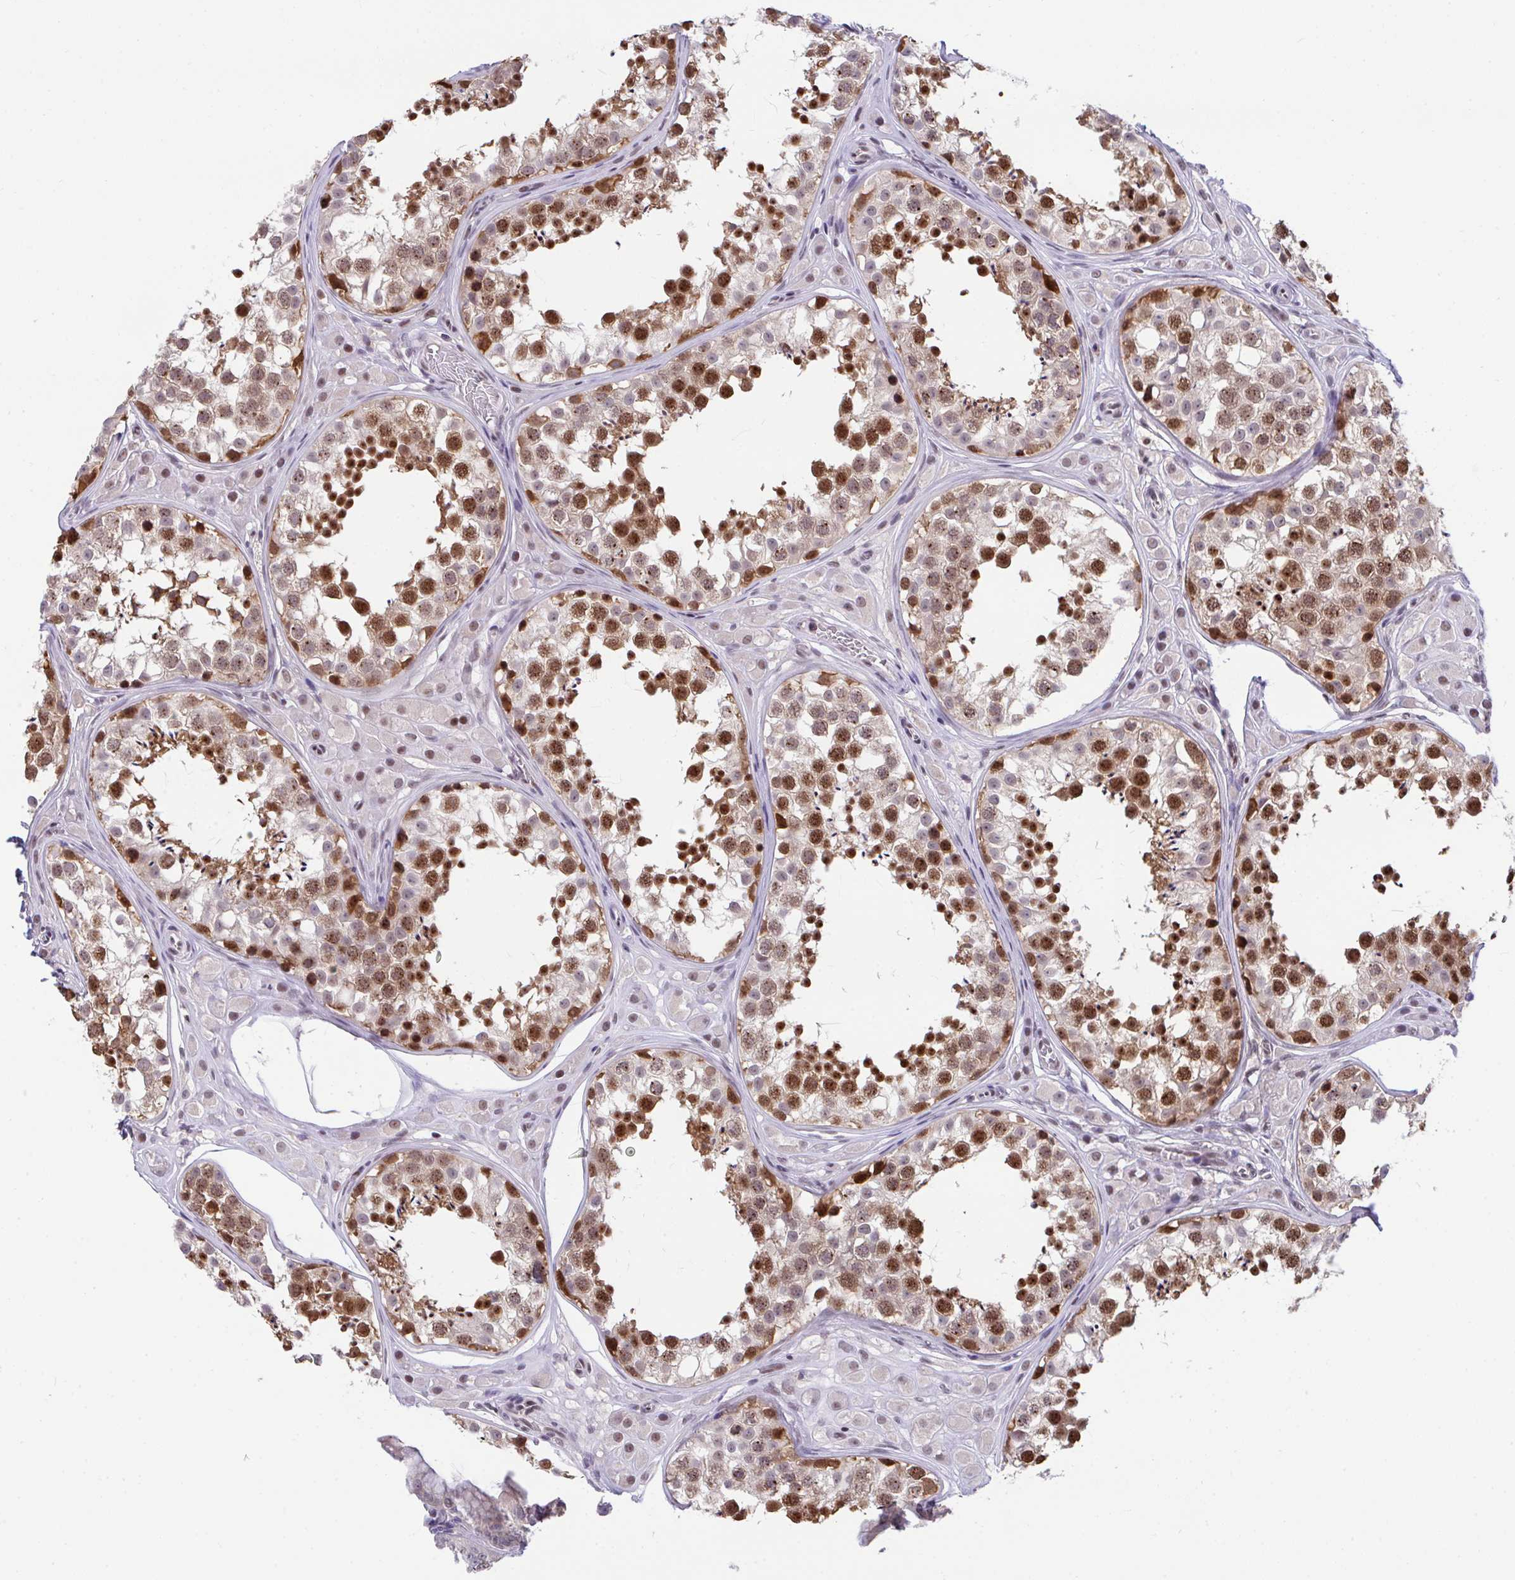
{"staining": {"intensity": "strong", "quantity": ">75%", "location": "nuclear"}, "tissue": "testis", "cell_type": "Cells in seminiferous ducts", "image_type": "normal", "snomed": [{"axis": "morphology", "description": "Normal tissue, NOS"}, {"axis": "topography", "description": "Testis"}], "caption": "Protein staining by IHC exhibits strong nuclear expression in about >75% of cells in seminiferous ducts in normal testis.", "gene": "OR6K3", "patient": {"sex": "male", "age": 13}}